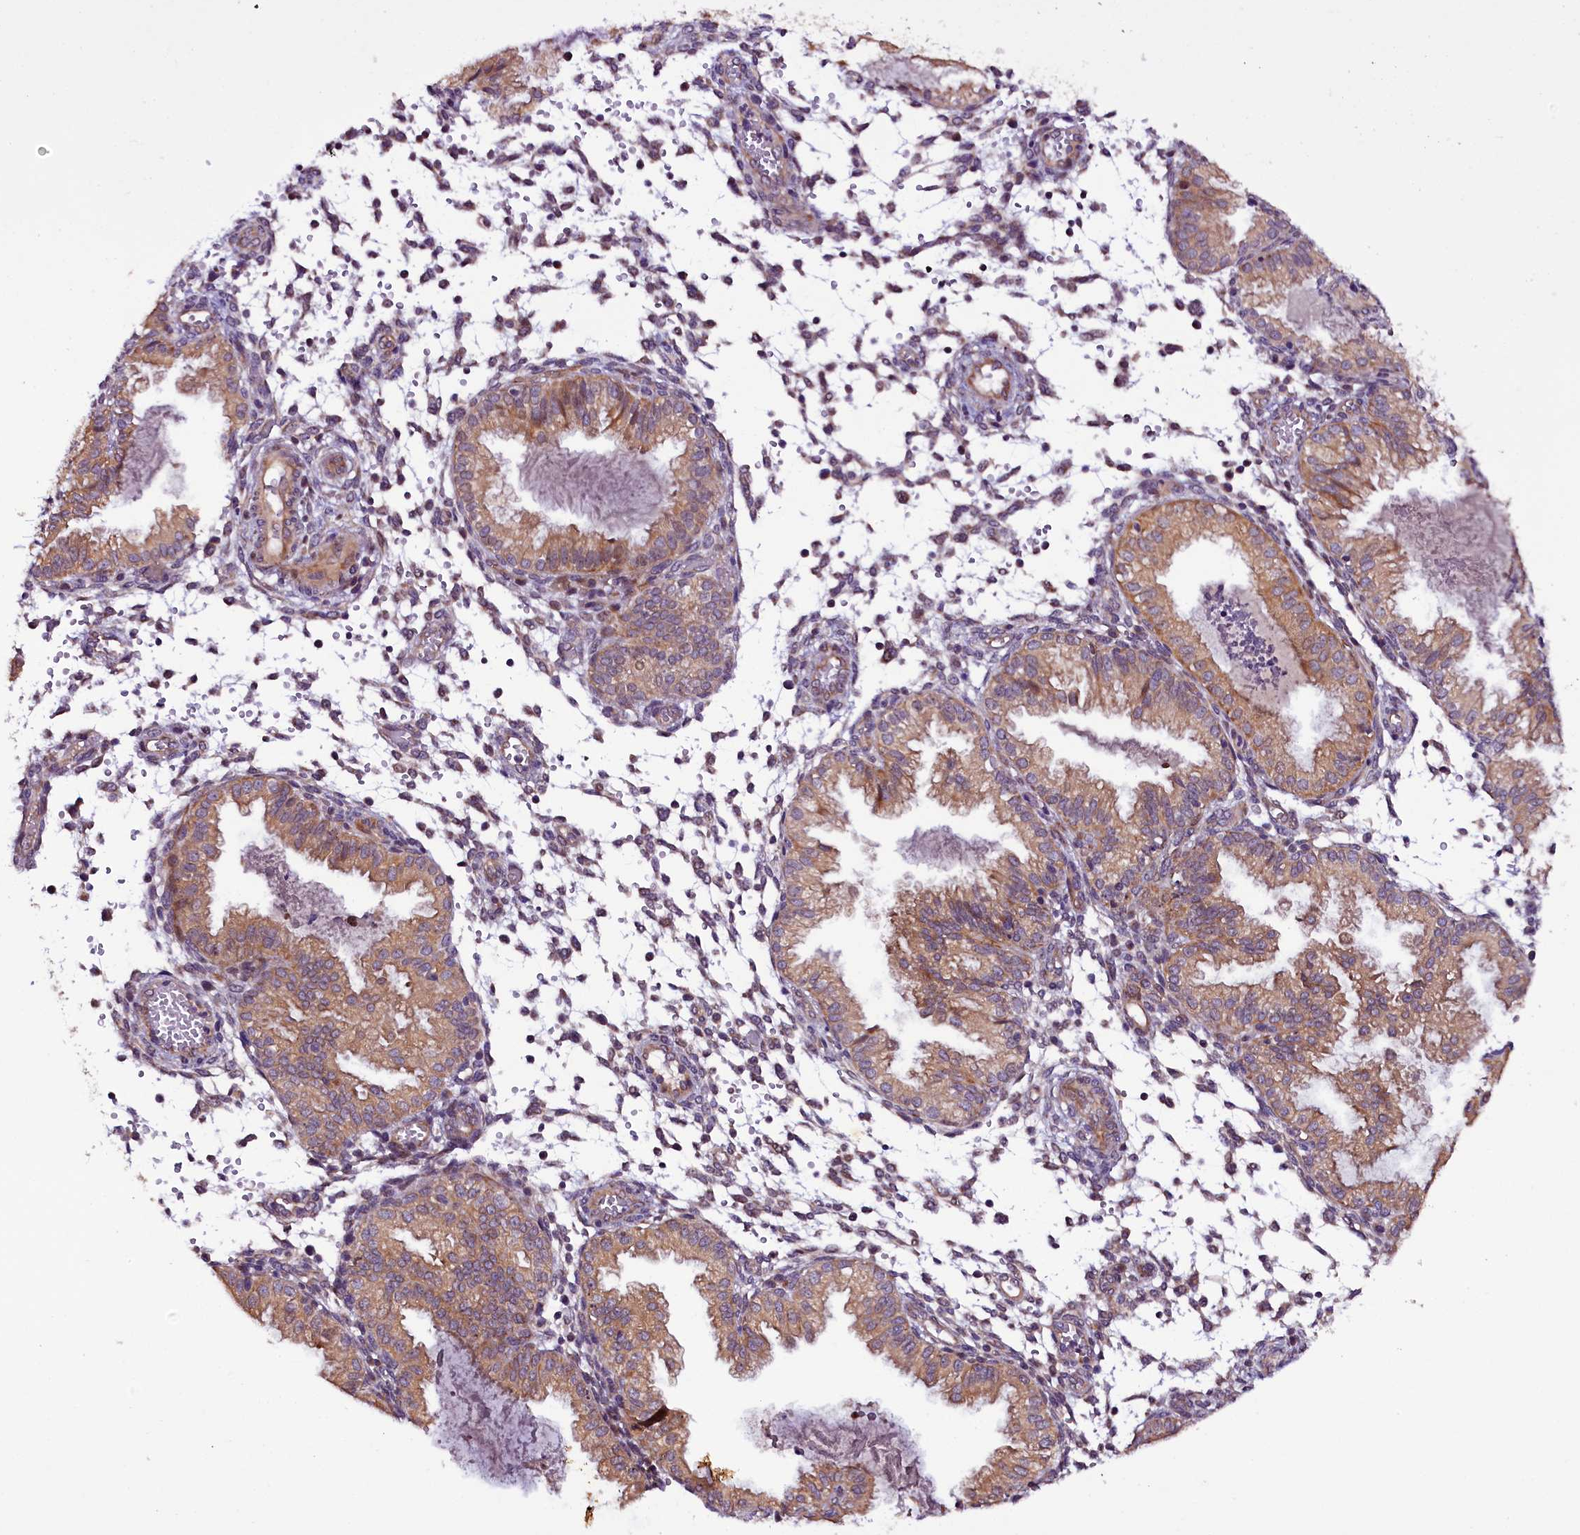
{"staining": {"intensity": "weak", "quantity": "<25%", "location": "cytoplasmic/membranous"}, "tissue": "endometrium", "cell_type": "Cells in endometrial stroma", "image_type": "normal", "snomed": [{"axis": "morphology", "description": "Normal tissue, NOS"}, {"axis": "topography", "description": "Endometrium"}], "caption": "Immunohistochemistry (IHC) image of normal endometrium stained for a protein (brown), which shows no positivity in cells in endometrial stroma.", "gene": "RPUSD2", "patient": {"sex": "female", "age": 33}}